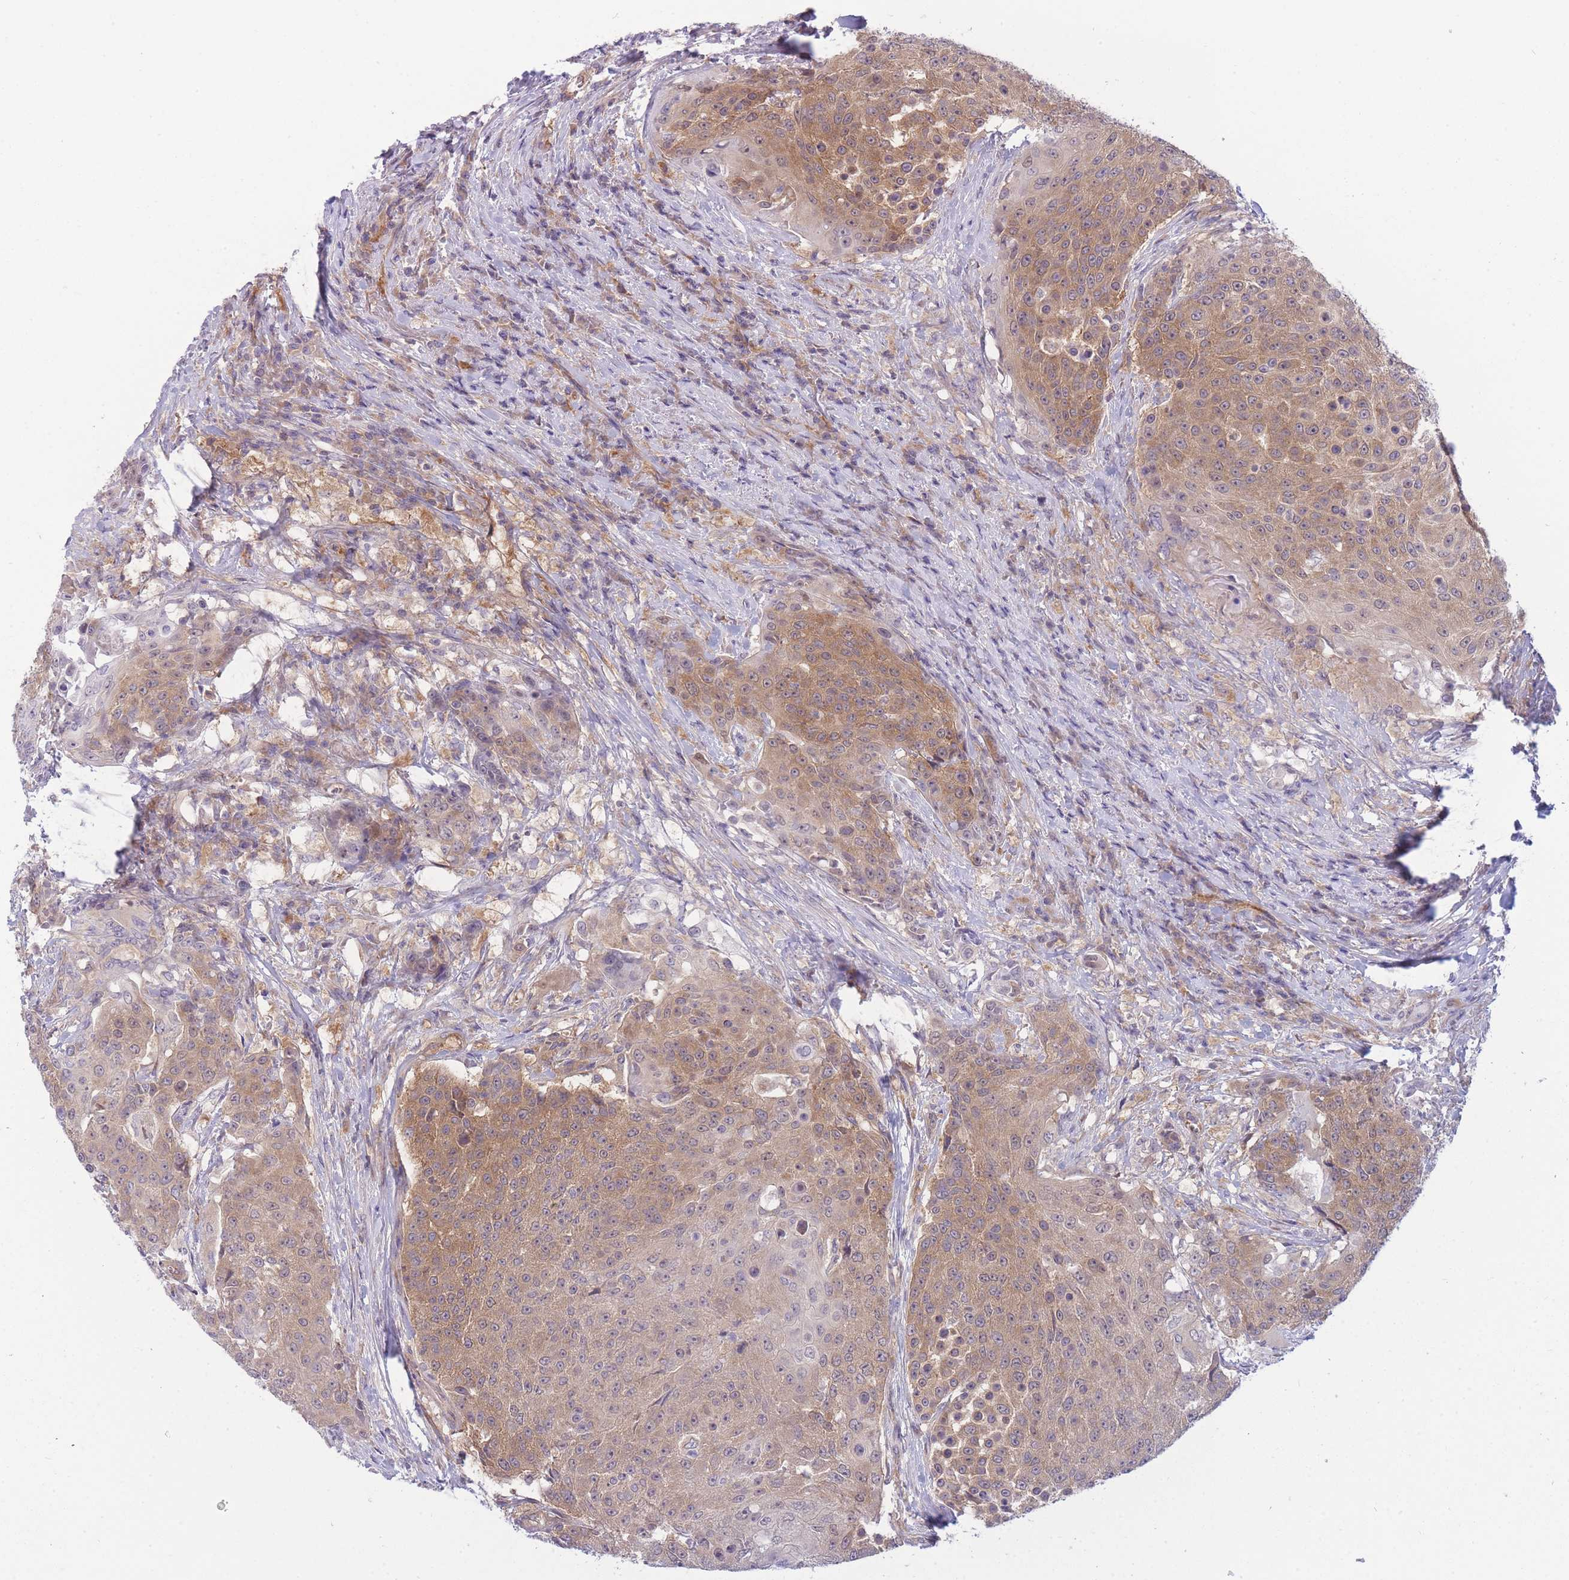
{"staining": {"intensity": "moderate", "quantity": ">75%", "location": "cytoplasmic/membranous"}, "tissue": "urothelial cancer", "cell_type": "Tumor cells", "image_type": "cancer", "snomed": [{"axis": "morphology", "description": "Urothelial carcinoma, High grade"}, {"axis": "topography", "description": "Urinary bladder"}], "caption": "Tumor cells display medium levels of moderate cytoplasmic/membranous expression in approximately >75% of cells in human high-grade urothelial carcinoma.", "gene": "PFDN6", "patient": {"sex": "female", "age": 63}}